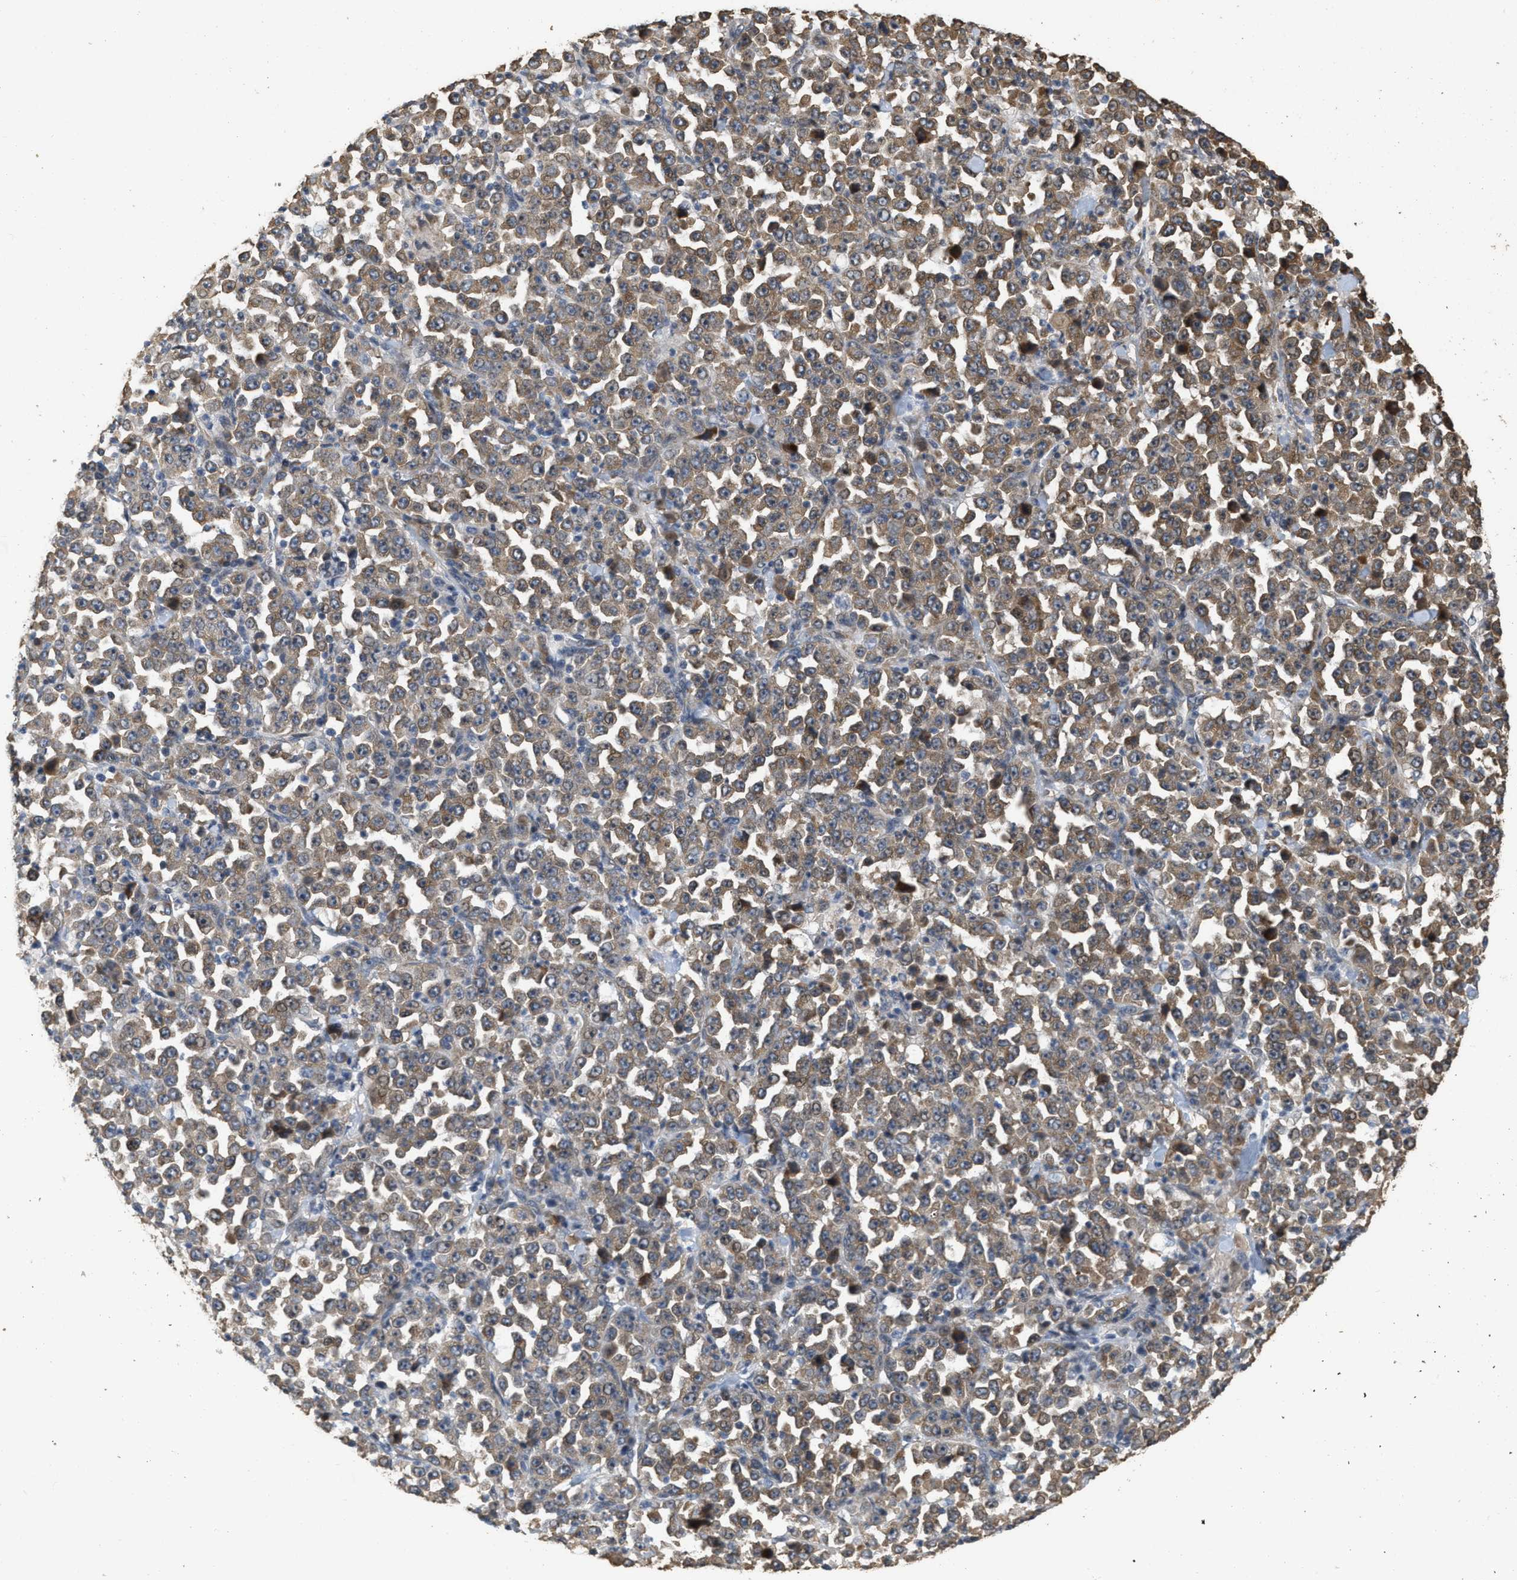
{"staining": {"intensity": "moderate", "quantity": ">75%", "location": "cytoplasmic/membranous"}, "tissue": "stomach cancer", "cell_type": "Tumor cells", "image_type": "cancer", "snomed": [{"axis": "morphology", "description": "Normal tissue, NOS"}, {"axis": "morphology", "description": "Adenocarcinoma, NOS"}, {"axis": "topography", "description": "Stomach, upper"}, {"axis": "topography", "description": "Stomach"}], "caption": "This is a histology image of immunohistochemistry (IHC) staining of stomach cancer (adenocarcinoma), which shows moderate positivity in the cytoplasmic/membranous of tumor cells.", "gene": "NCS1", "patient": {"sex": "male", "age": 59}}